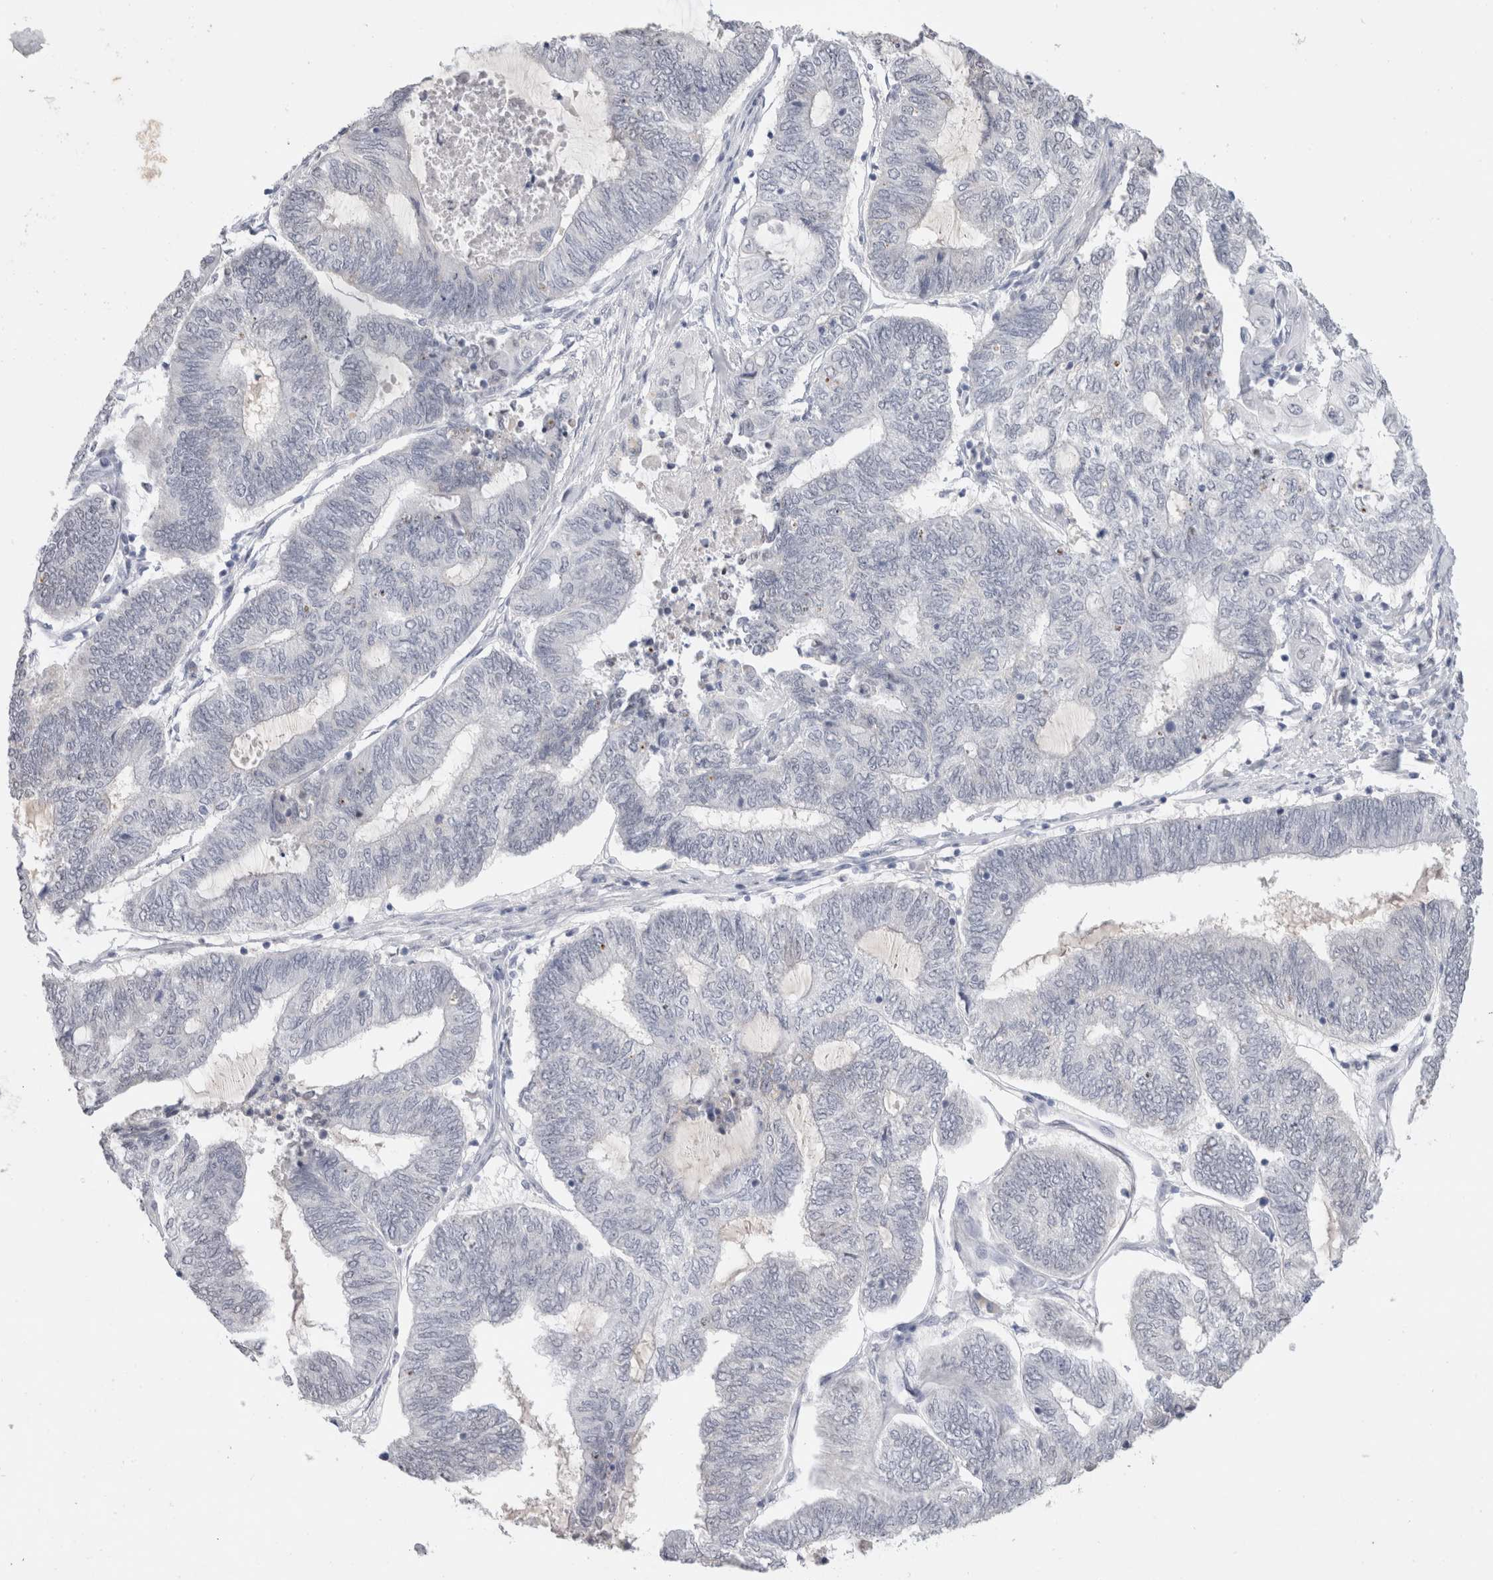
{"staining": {"intensity": "negative", "quantity": "none", "location": "none"}, "tissue": "endometrial cancer", "cell_type": "Tumor cells", "image_type": "cancer", "snomed": [{"axis": "morphology", "description": "Adenocarcinoma, NOS"}, {"axis": "topography", "description": "Uterus"}, {"axis": "topography", "description": "Endometrium"}], "caption": "Immunohistochemical staining of human endometrial cancer reveals no significant positivity in tumor cells. (Immunohistochemistry (ihc), brightfield microscopy, high magnification).", "gene": "CADM3", "patient": {"sex": "female", "age": 70}}